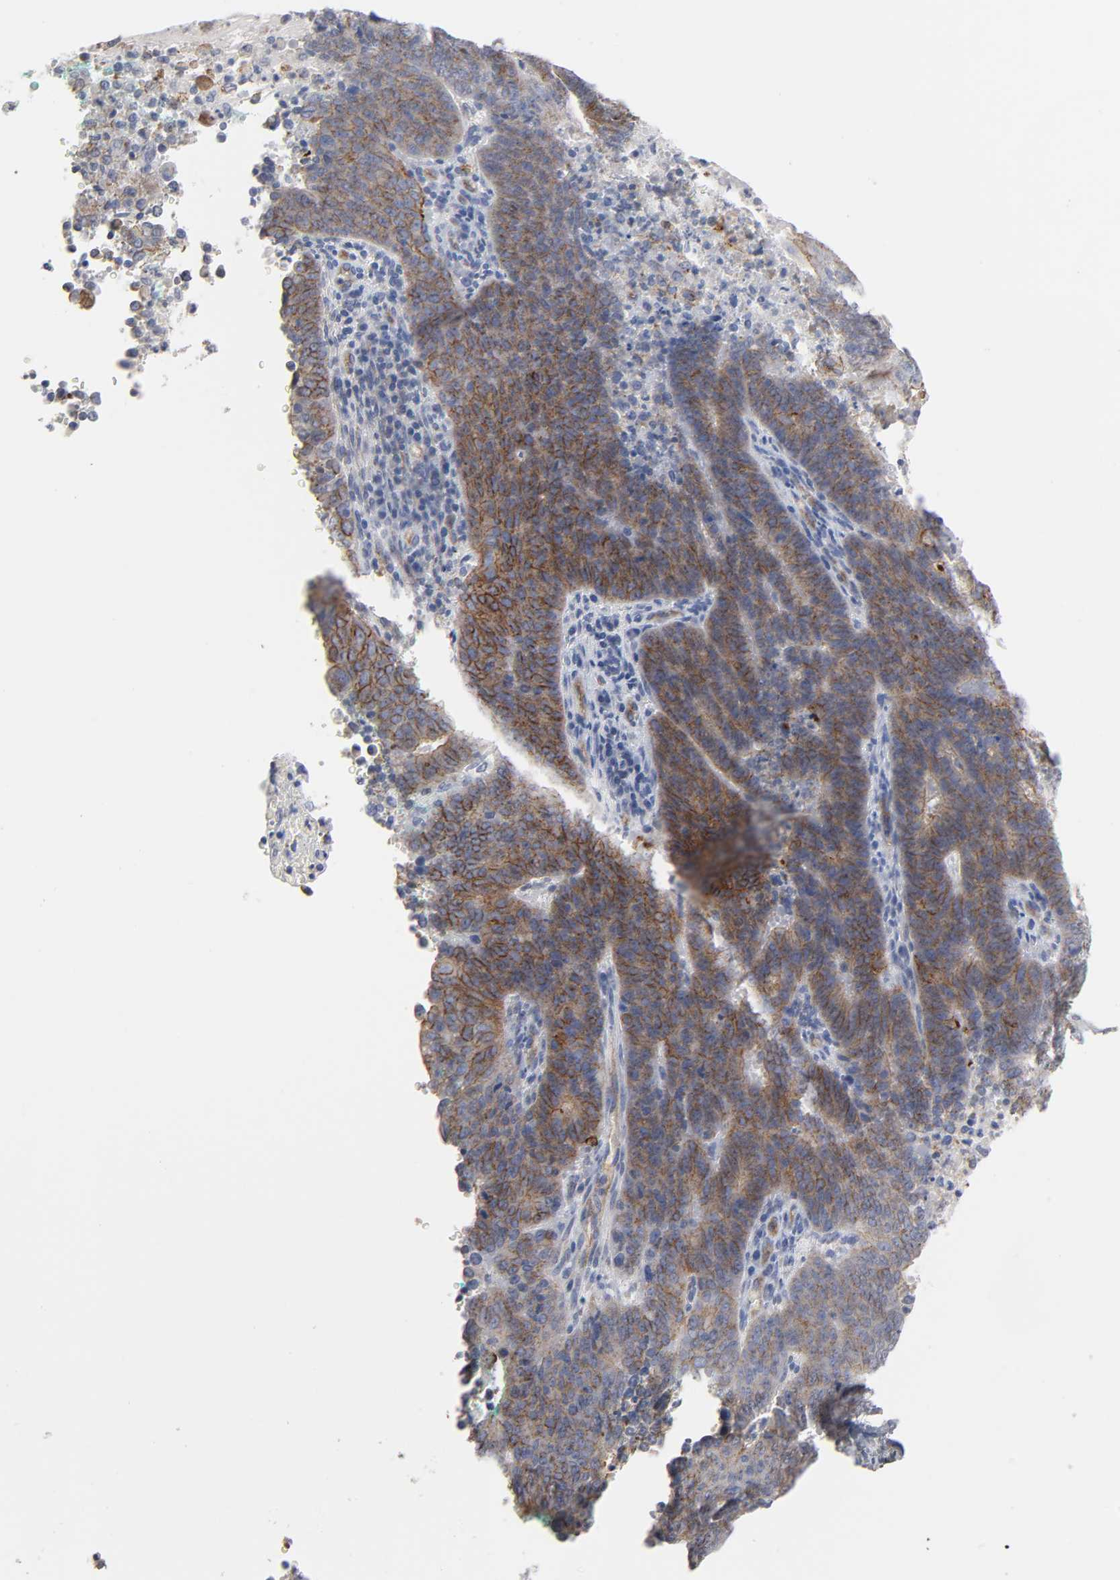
{"staining": {"intensity": "moderate", "quantity": "25%-75%", "location": "cytoplasmic/membranous"}, "tissue": "cervical cancer", "cell_type": "Tumor cells", "image_type": "cancer", "snomed": [{"axis": "morphology", "description": "Adenocarcinoma, NOS"}, {"axis": "topography", "description": "Cervix"}], "caption": "Protein staining shows moderate cytoplasmic/membranous positivity in approximately 25%-75% of tumor cells in adenocarcinoma (cervical). The staining was performed using DAB, with brown indicating positive protein expression. Nuclei are stained blue with hematoxylin.", "gene": "SPTAN1", "patient": {"sex": "female", "age": 44}}